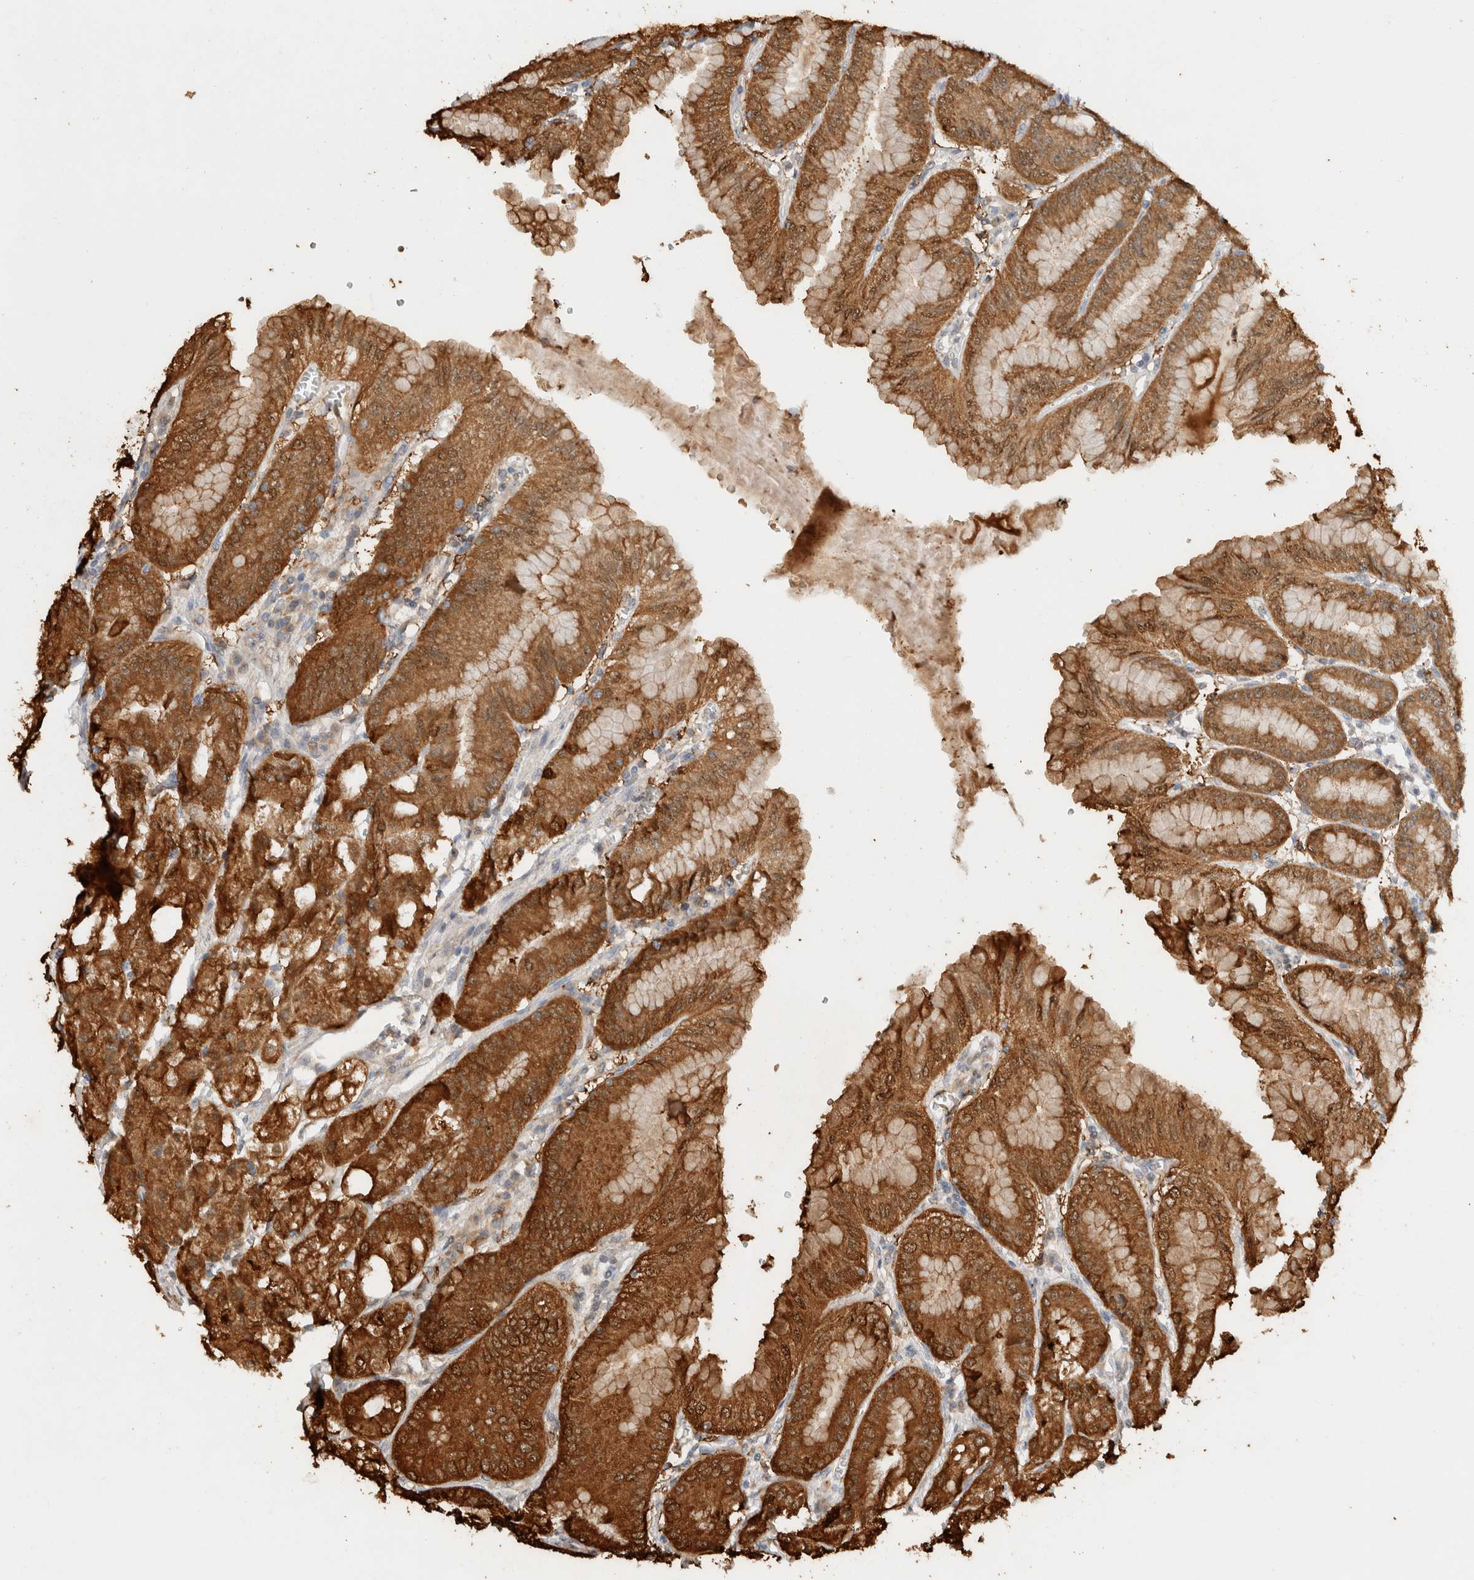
{"staining": {"intensity": "strong", "quantity": ">75%", "location": "cytoplasmic/membranous,nuclear"}, "tissue": "stomach", "cell_type": "Glandular cells", "image_type": "normal", "snomed": [{"axis": "morphology", "description": "Normal tissue, NOS"}, {"axis": "topography", "description": "Stomach, lower"}], "caption": "A high amount of strong cytoplasmic/membranous,nuclear positivity is identified in about >75% of glandular cells in unremarkable stomach. The staining is performed using DAB brown chromogen to label protein expression. The nuclei are counter-stained blue using hematoxylin.", "gene": "CA13", "patient": {"sex": "male", "age": 71}}